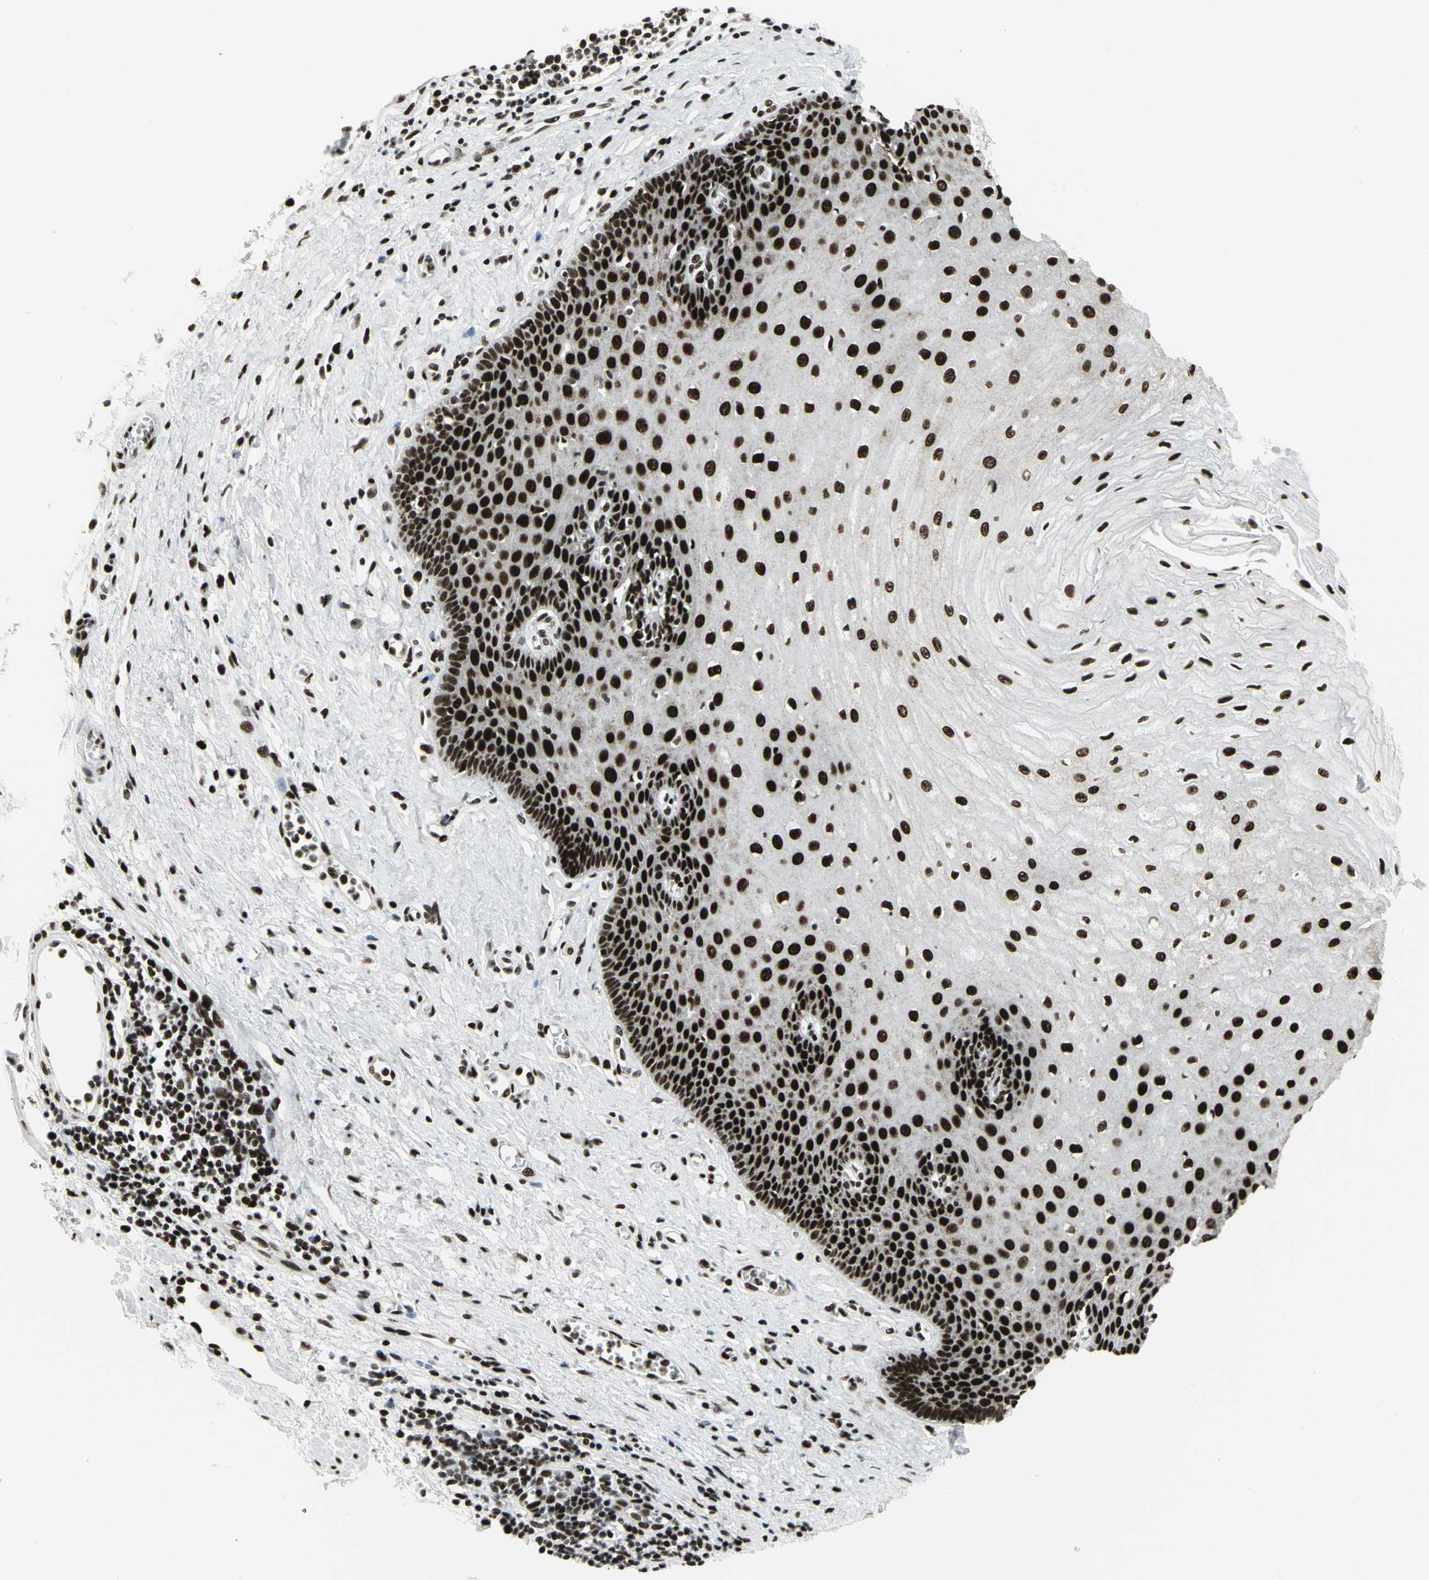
{"staining": {"intensity": "strong", "quantity": ">75%", "location": "nuclear"}, "tissue": "esophagus", "cell_type": "Squamous epithelial cells", "image_type": "normal", "snomed": [{"axis": "morphology", "description": "Normal tissue, NOS"}, {"axis": "morphology", "description": "Squamous cell carcinoma, NOS"}, {"axis": "topography", "description": "Esophagus"}], "caption": "IHC micrograph of unremarkable esophagus stained for a protein (brown), which demonstrates high levels of strong nuclear positivity in approximately >75% of squamous epithelial cells.", "gene": "SMARCA4", "patient": {"sex": "male", "age": 65}}